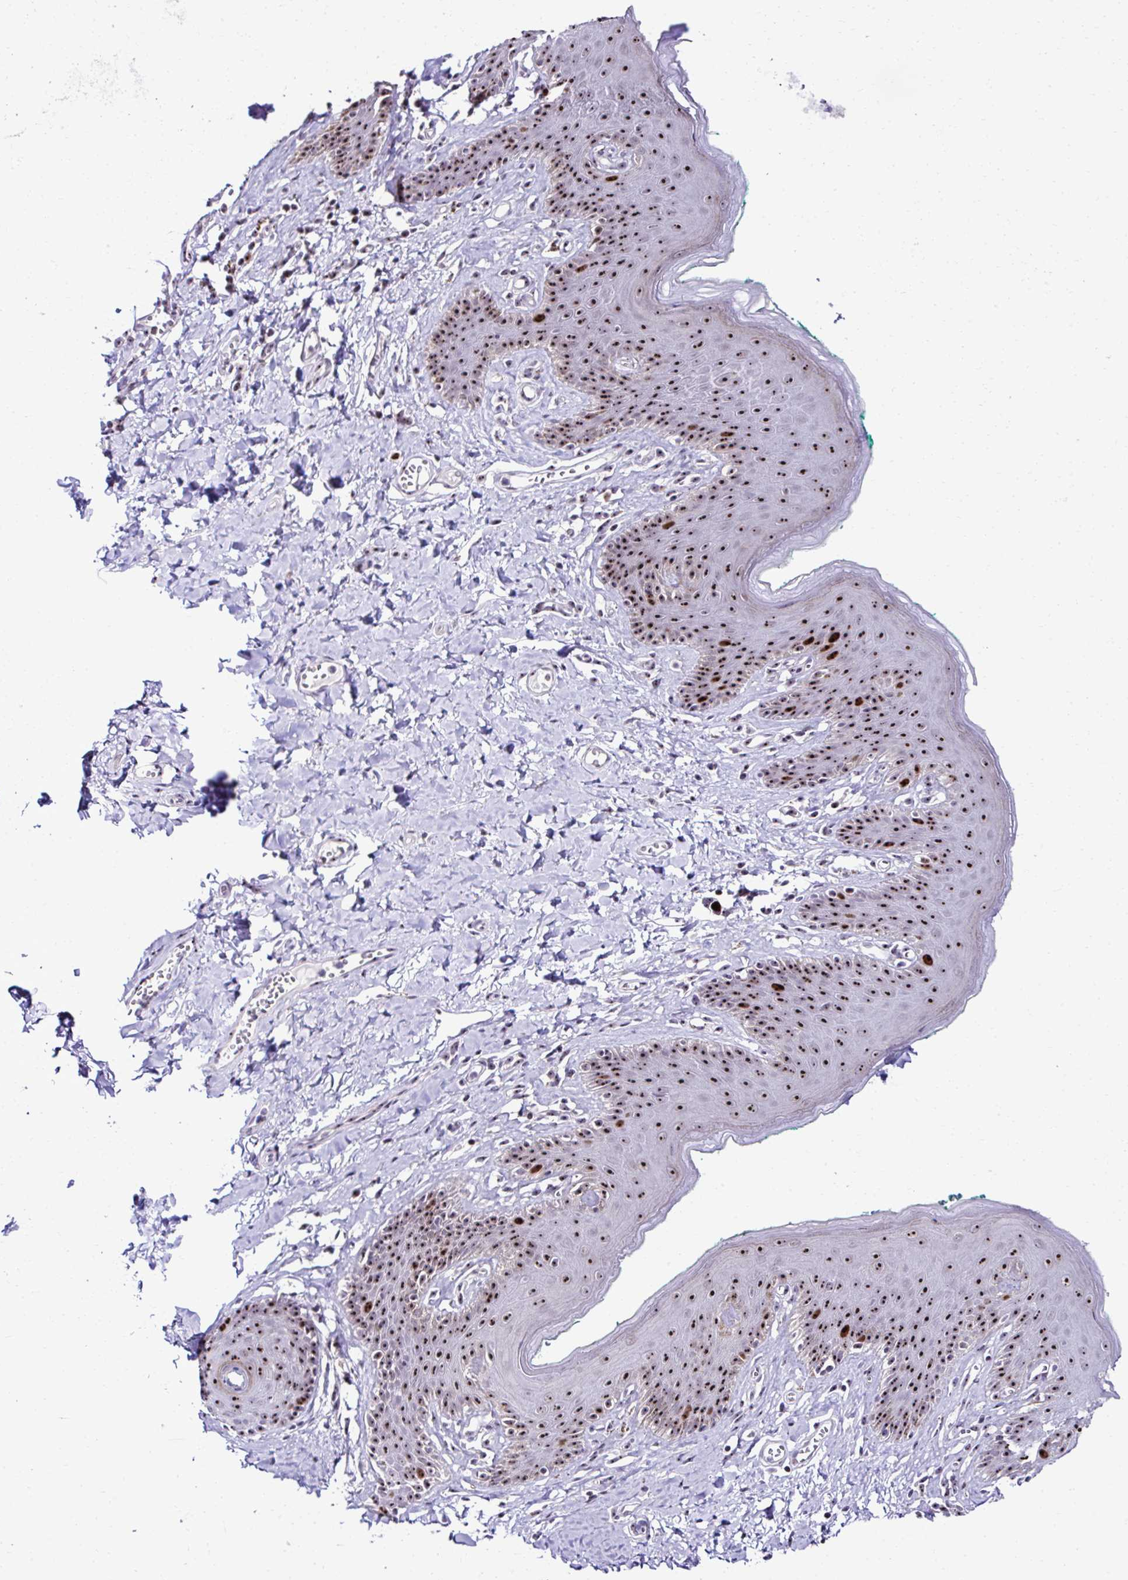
{"staining": {"intensity": "strong", "quantity": ">75%", "location": "nuclear"}, "tissue": "skin", "cell_type": "Epidermal cells", "image_type": "normal", "snomed": [{"axis": "morphology", "description": "Normal tissue, NOS"}, {"axis": "topography", "description": "Vulva"}, {"axis": "topography", "description": "Peripheral nerve tissue"}], "caption": "Approximately >75% of epidermal cells in benign skin demonstrate strong nuclear protein expression as visualized by brown immunohistochemical staining.", "gene": "CEP72", "patient": {"sex": "female", "age": 66}}